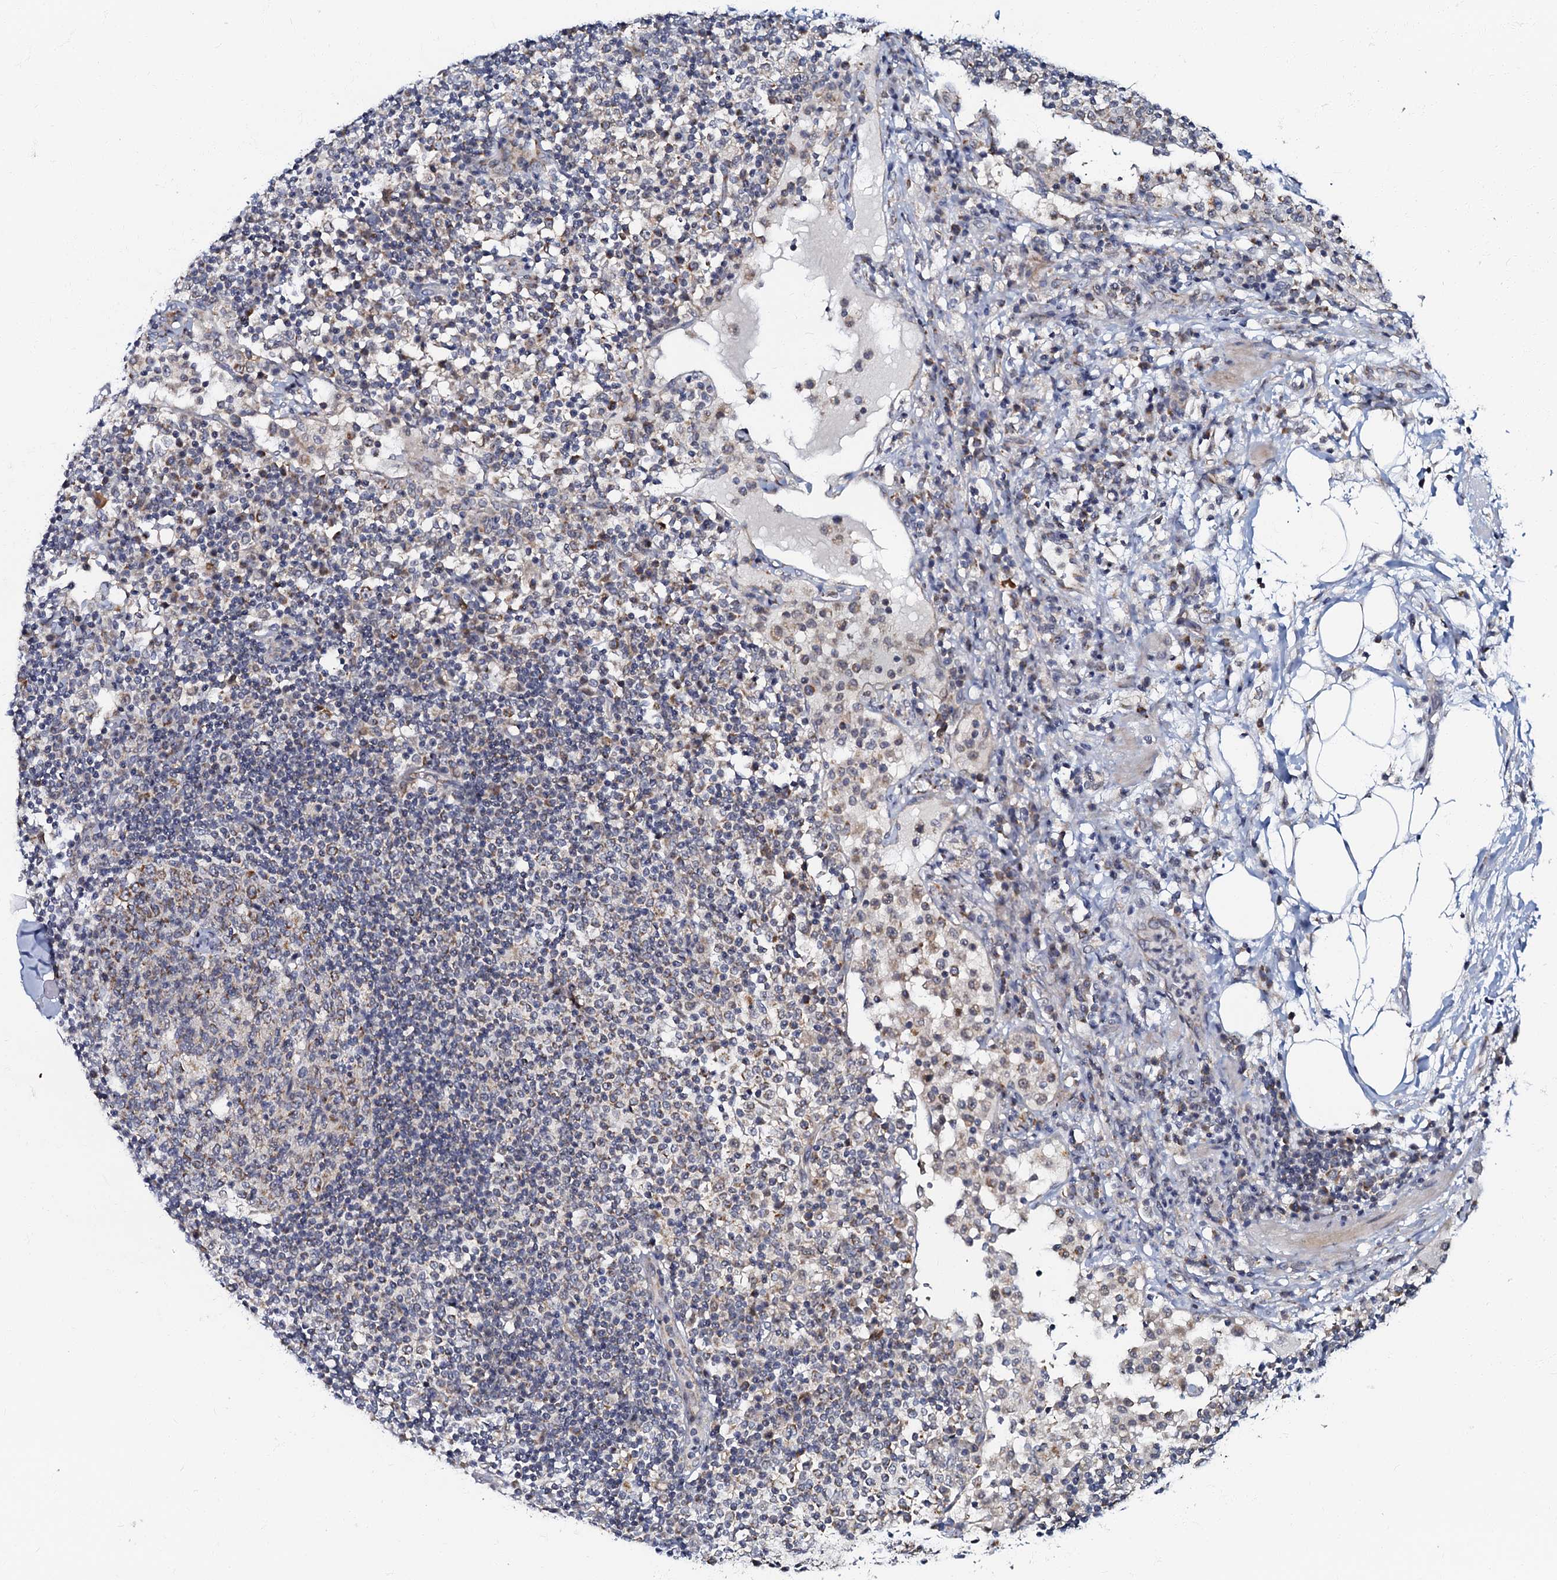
{"staining": {"intensity": "moderate", "quantity": "25%-75%", "location": "cytoplasmic/membranous"}, "tissue": "lymph node", "cell_type": "Germinal center cells", "image_type": "normal", "snomed": [{"axis": "morphology", "description": "Normal tissue, NOS"}, {"axis": "topography", "description": "Lymph node"}], "caption": "Lymph node stained with a brown dye reveals moderate cytoplasmic/membranous positive positivity in approximately 25%-75% of germinal center cells.", "gene": "MRPL51", "patient": {"sex": "female", "age": 53}}